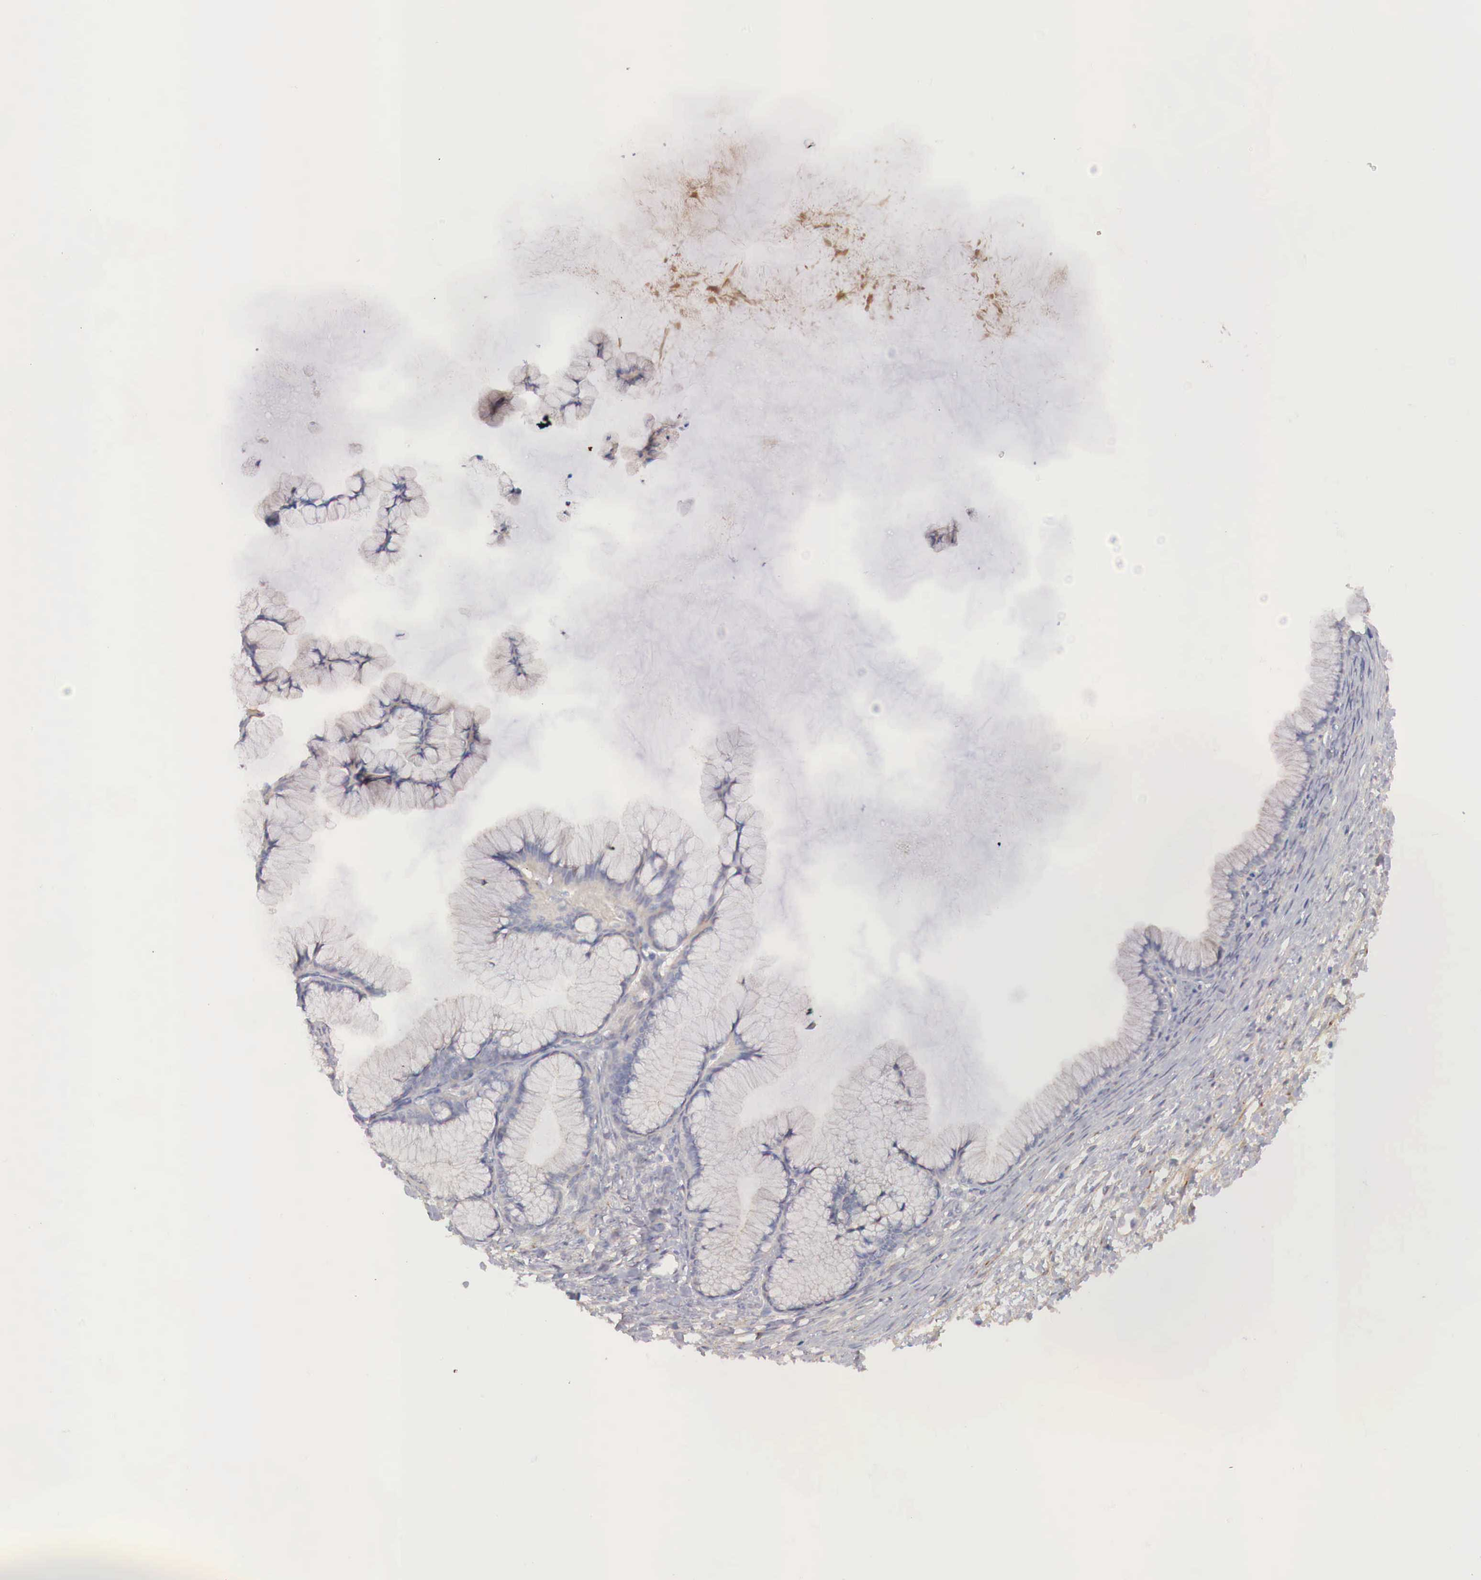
{"staining": {"intensity": "negative", "quantity": "none", "location": "none"}, "tissue": "ovarian cancer", "cell_type": "Tumor cells", "image_type": "cancer", "snomed": [{"axis": "morphology", "description": "Cystadenocarcinoma, mucinous, NOS"}, {"axis": "topography", "description": "Ovary"}], "caption": "Protein analysis of ovarian mucinous cystadenocarcinoma shows no significant expression in tumor cells.", "gene": "KLHDC7B", "patient": {"sex": "female", "age": 41}}